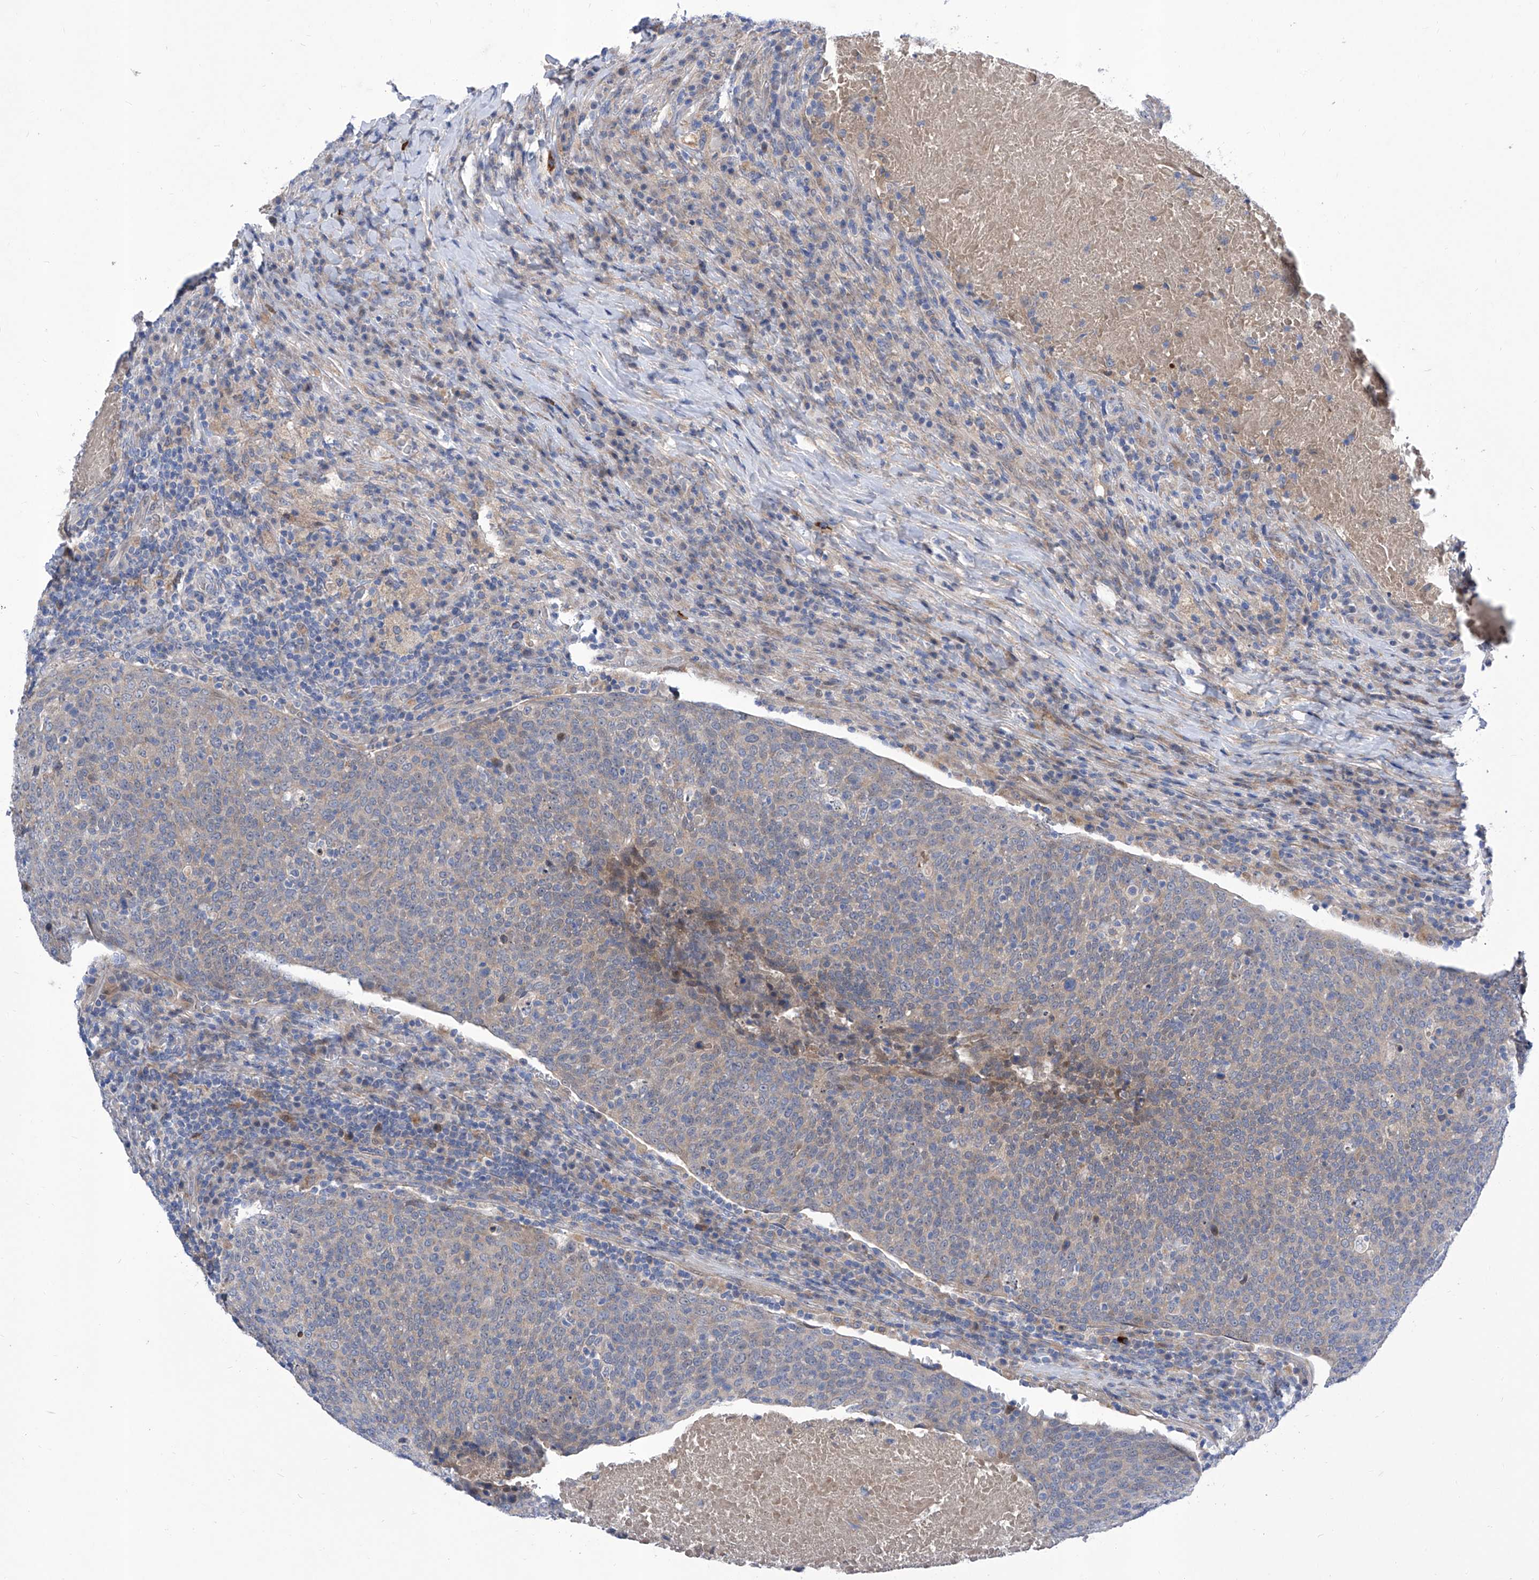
{"staining": {"intensity": "weak", "quantity": "<25%", "location": "cytoplasmic/membranous"}, "tissue": "head and neck cancer", "cell_type": "Tumor cells", "image_type": "cancer", "snomed": [{"axis": "morphology", "description": "Squamous cell carcinoma, NOS"}, {"axis": "morphology", "description": "Squamous cell carcinoma, metastatic, NOS"}, {"axis": "topography", "description": "Lymph node"}, {"axis": "topography", "description": "Head-Neck"}], "caption": "This is an immunohistochemistry (IHC) image of head and neck squamous cell carcinoma. There is no positivity in tumor cells.", "gene": "SRBD1", "patient": {"sex": "male", "age": 62}}